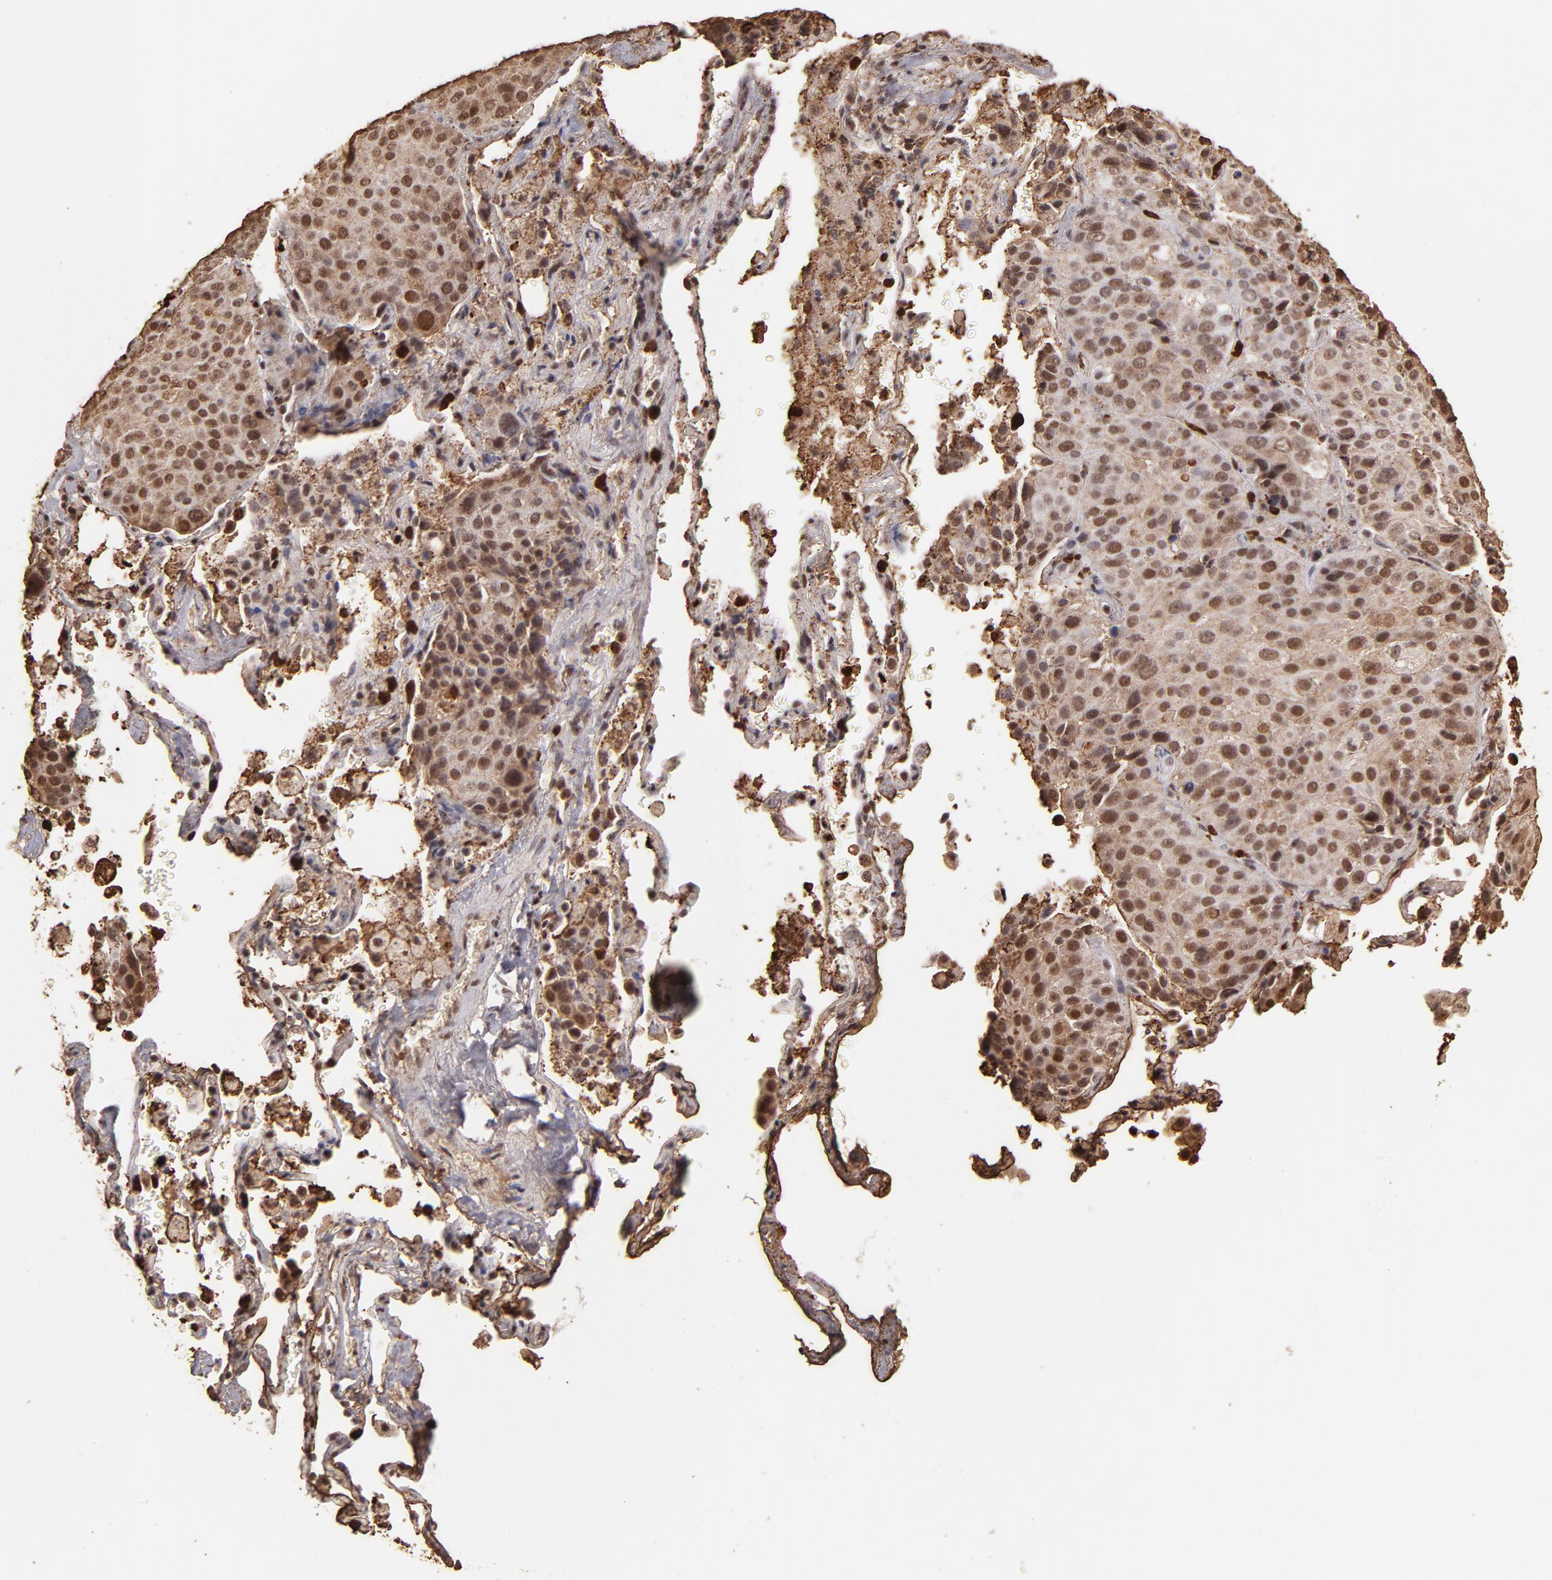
{"staining": {"intensity": "moderate", "quantity": ">75%", "location": "cytoplasmic/membranous,nuclear"}, "tissue": "lung cancer", "cell_type": "Tumor cells", "image_type": "cancer", "snomed": [{"axis": "morphology", "description": "Squamous cell carcinoma, NOS"}, {"axis": "topography", "description": "Lung"}], "caption": "The photomicrograph reveals a brown stain indicating the presence of a protein in the cytoplasmic/membranous and nuclear of tumor cells in lung cancer.", "gene": "ZFX", "patient": {"sex": "male", "age": 54}}